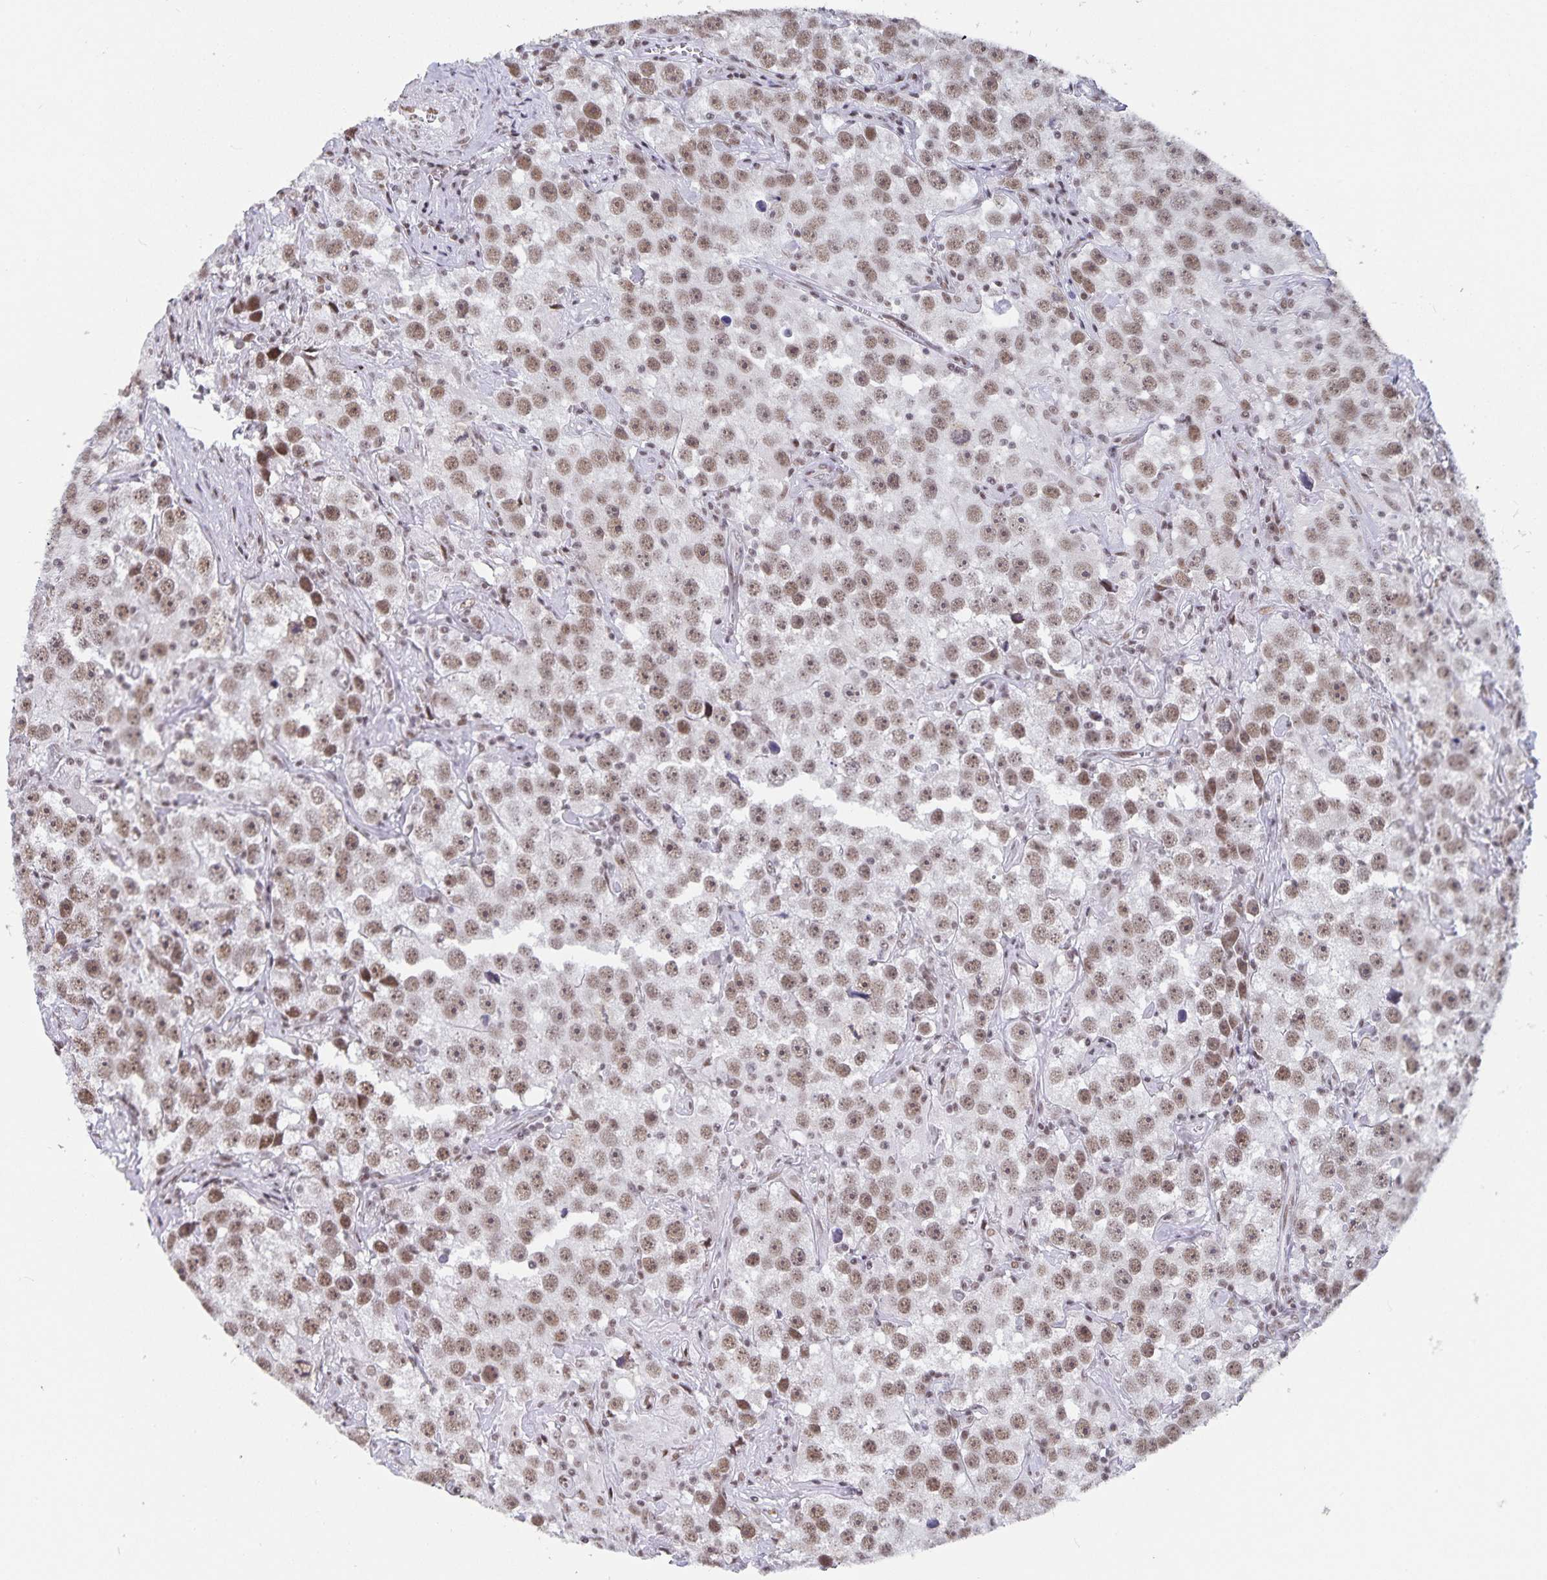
{"staining": {"intensity": "moderate", "quantity": ">75%", "location": "nuclear"}, "tissue": "testis cancer", "cell_type": "Tumor cells", "image_type": "cancer", "snomed": [{"axis": "morphology", "description": "Seminoma, NOS"}, {"axis": "topography", "description": "Testis"}], "caption": "Tumor cells demonstrate medium levels of moderate nuclear staining in about >75% of cells in testis seminoma.", "gene": "PBX2", "patient": {"sex": "male", "age": 49}}